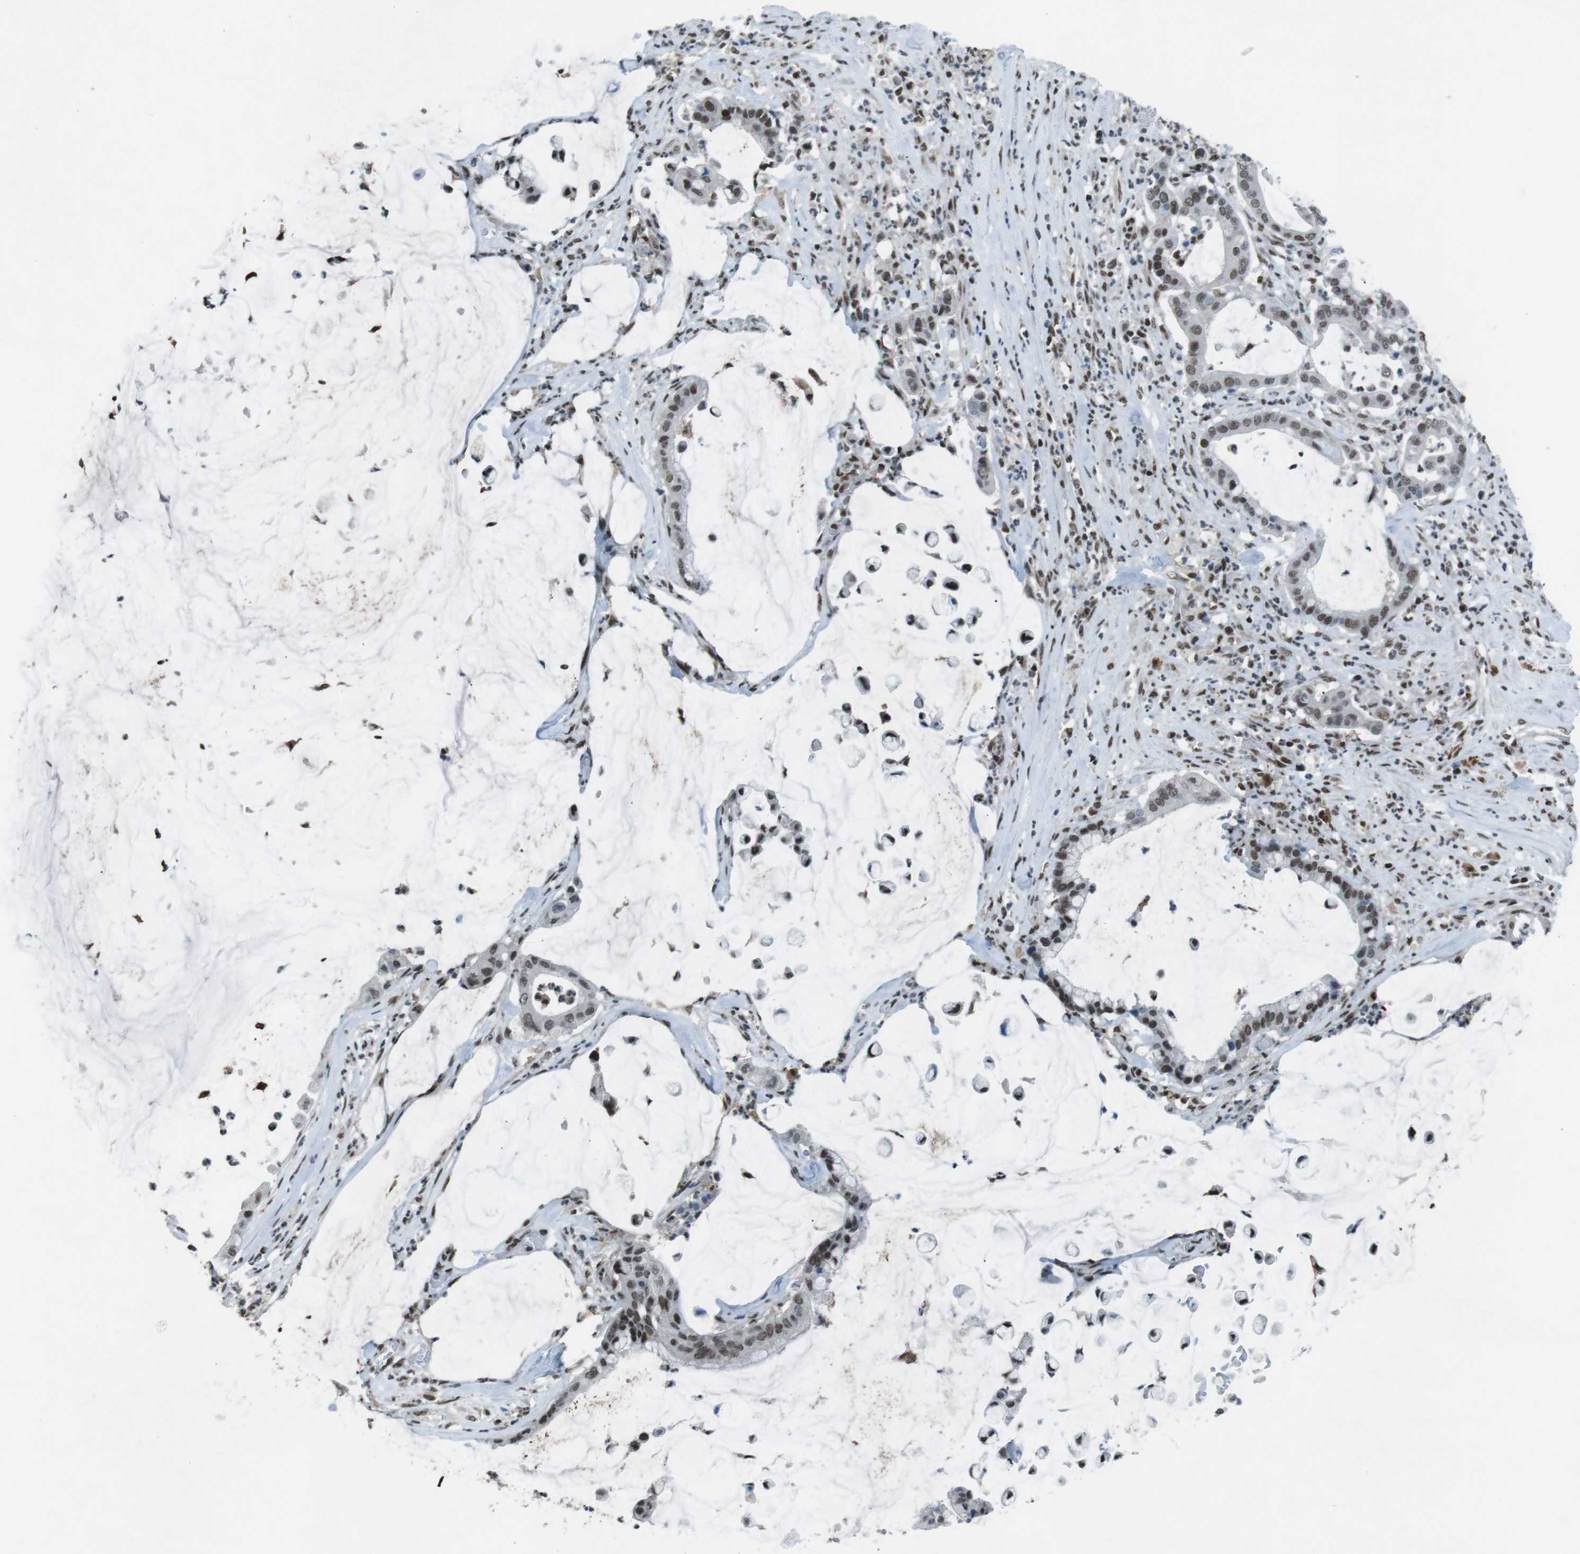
{"staining": {"intensity": "strong", "quantity": "25%-75%", "location": "nuclear"}, "tissue": "pancreatic cancer", "cell_type": "Tumor cells", "image_type": "cancer", "snomed": [{"axis": "morphology", "description": "Adenocarcinoma, NOS"}, {"axis": "topography", "description": "Pancreas"}], "caption": "About 25%-75% of tumor cells in human pancreatic cancer (adenocarcinoma) show strong nuclear protein staining as visualized by brown immunohistochemical staining.", "gene": "TAF1", "patient": {"sex": "male", "age": 41}}